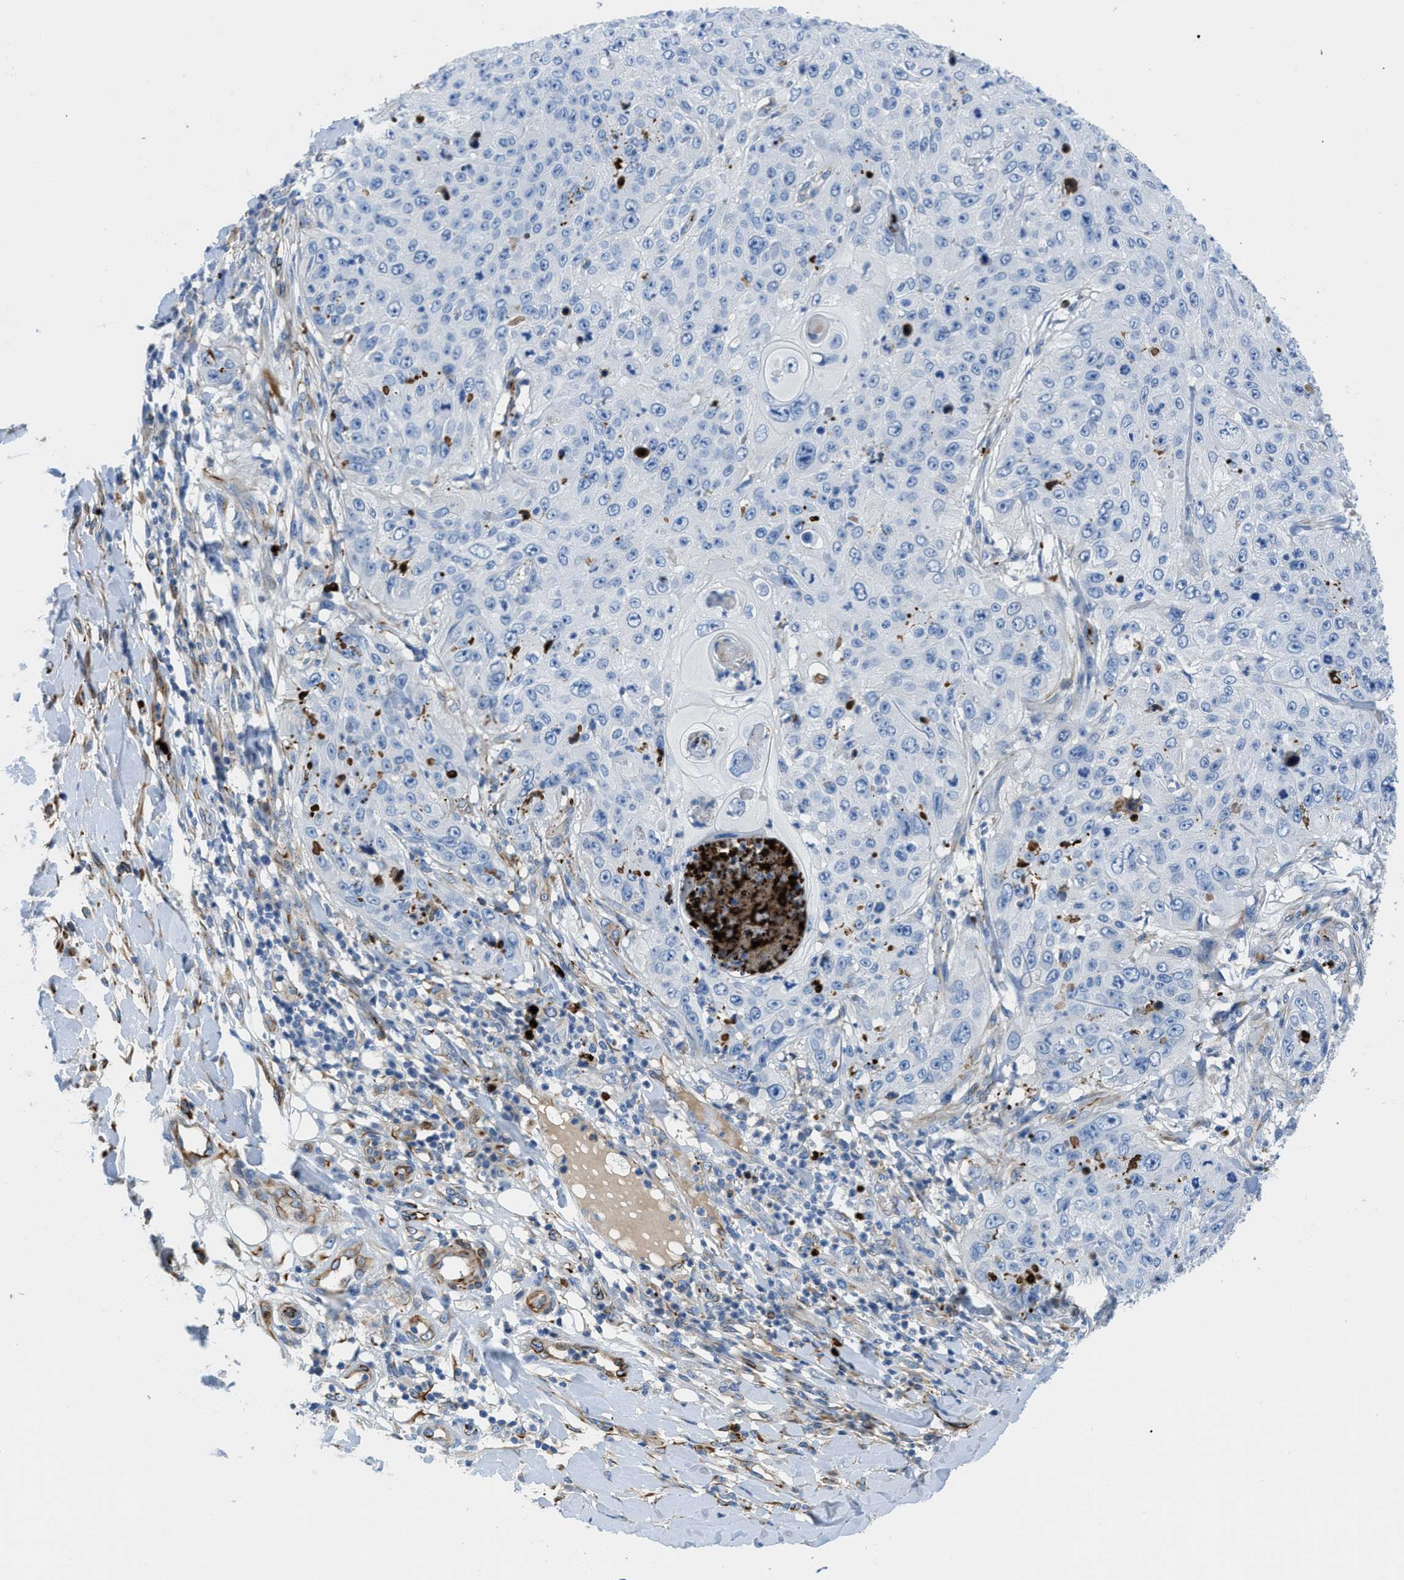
{"staining": {"intensity": "negative", "quantity": "none", "location": "none"}, "tissue": "skin cancer", "cell_type": "Tumor cells", "image_type": "cancer", "snomed": [{"axis": "morphology", "description": "Squamous cell carcinoma, NOS"}, {"axis": "topography", "description": "Skin"}], "caption": "Tumor cells show no significant protein expression in squamous cell carcinoma (skin). The staining is performed using DAB (3,3'-diaminobenzidine) brown chromogen with nuclei counter-stained in using hematoxylin.", "gene": "XCR1", "patient": {"sex": "female", "age": 80}}